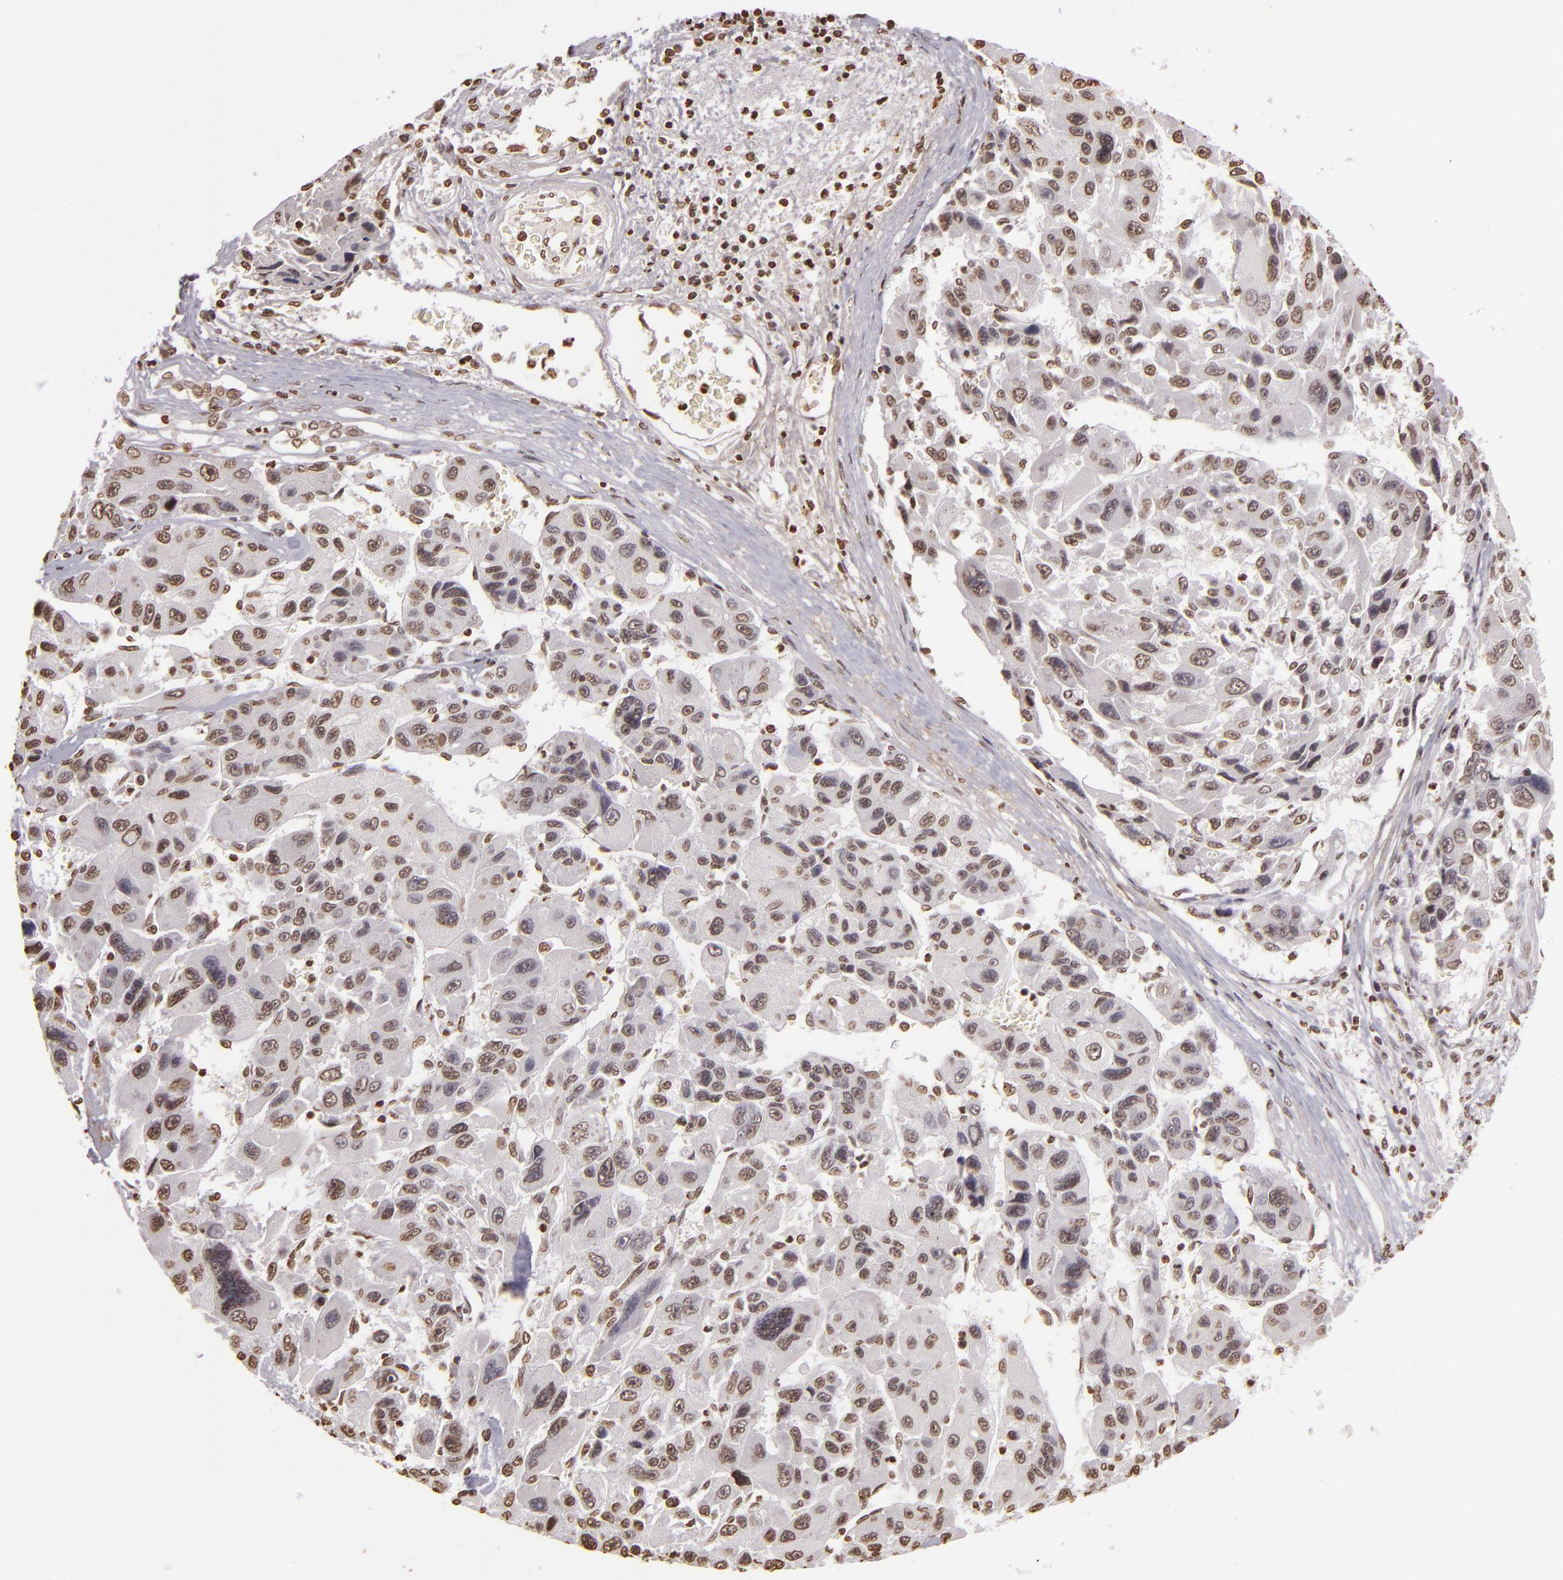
{"staining": {"intensity": "moderate", "quantity": ">75%", "location": "nuclear"}, "tissue": "liver cancer", "cell_type": "Tumor cells", "image_type": "cancer", "snomed": [{"axis": "morphology", "description": "Carcinoma, Hepatocellular, NOS"}, {"axis": "topography", "description": "Liver"}], "caption": "Protein staining of liver hepatocellular carcinoma tissue reveals moderate nuclear expression in about >75% of tumor cells. (DAB IHC, brown staining for protein, blue staining for nuclei).", "gene": "THRB", "patient": {"sex": "male", "age": 64}}